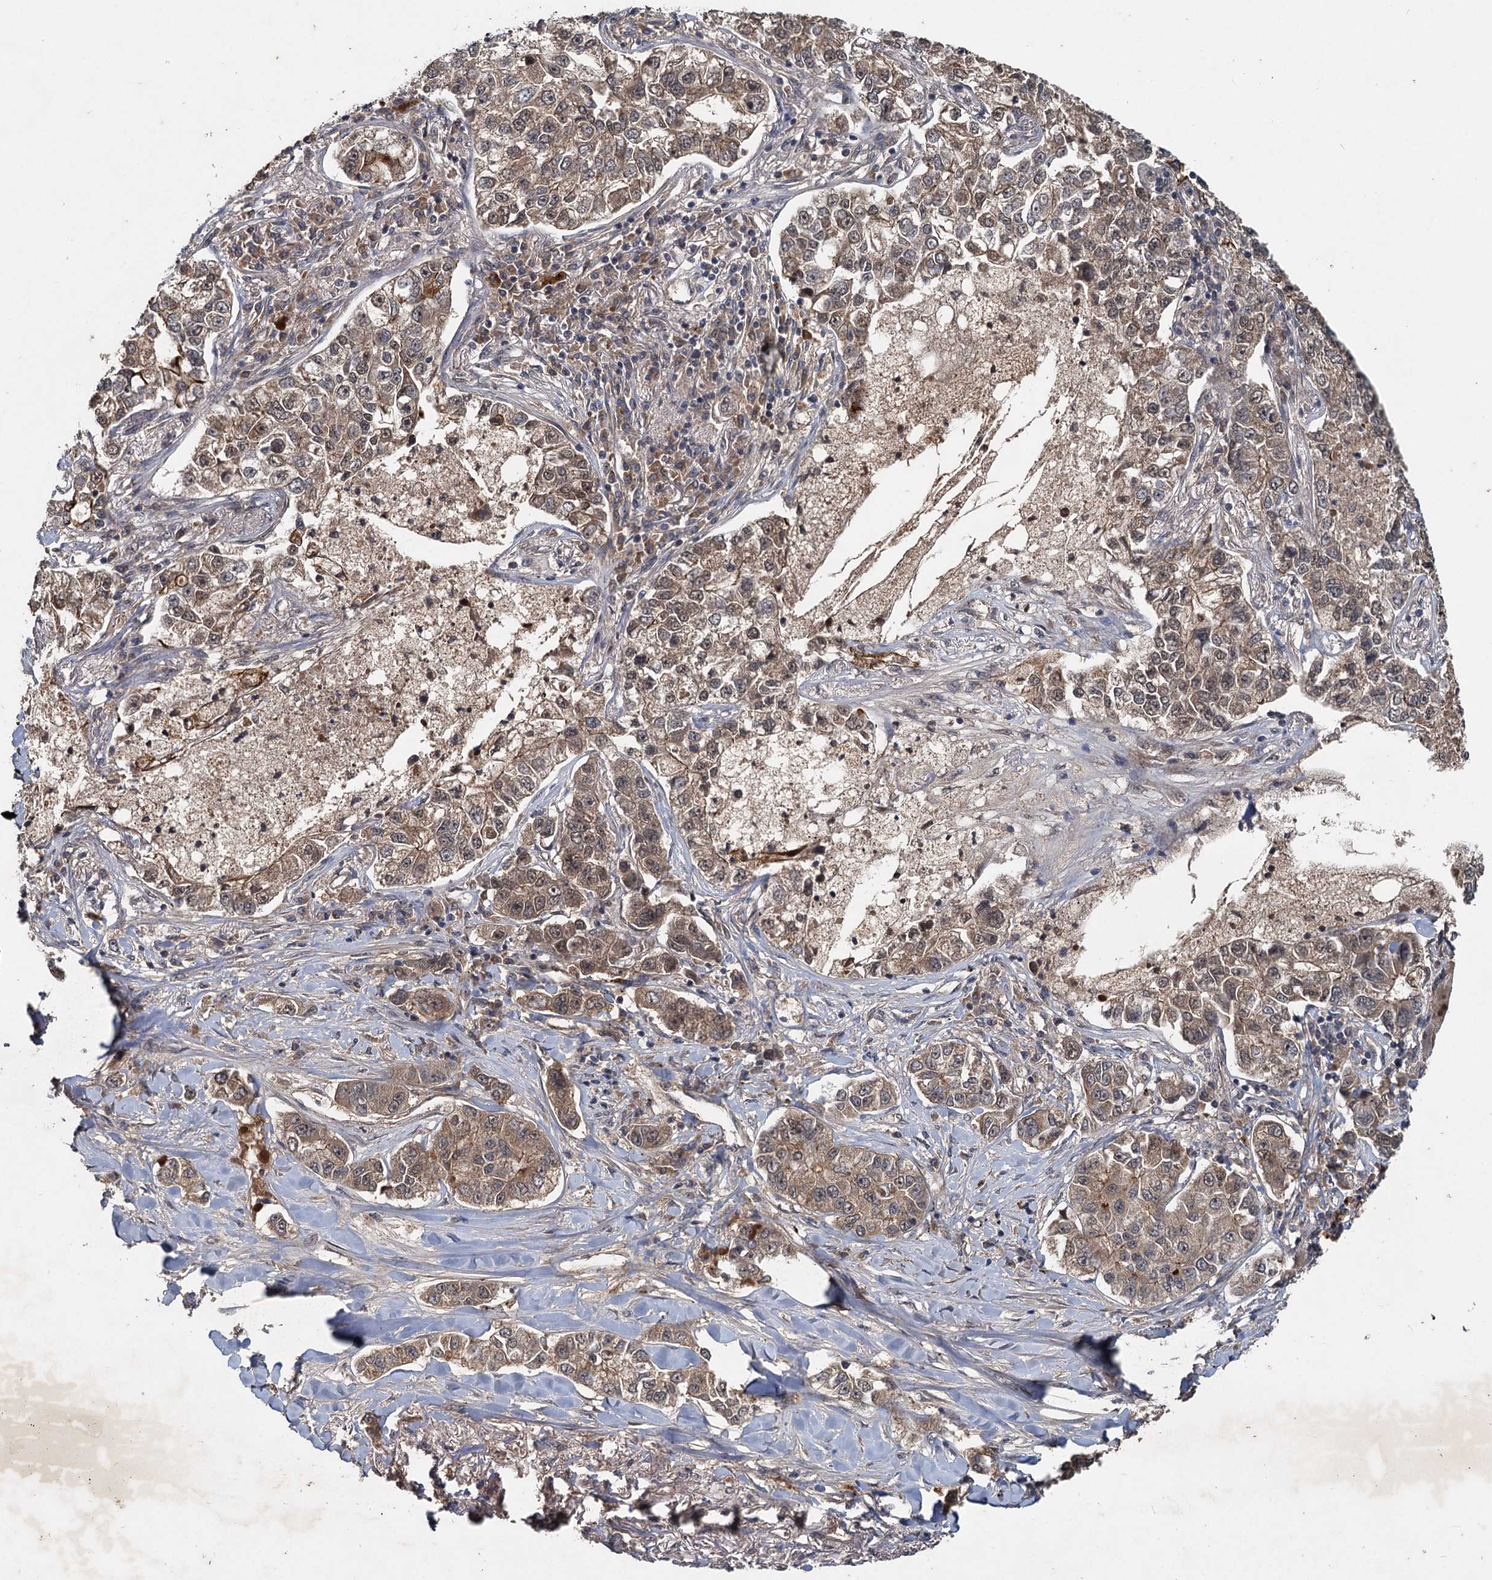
{"staining": {"intensity": "weak", "quantity": ">75%", "location": "cytoplasmic/membranous"}, "tissue": "lung cancer", "cell_type": "Tumor cells", "image_type": "cancer", "snomed": [{"axis": "morphology", "description": "Adenocarcinoma, NOS"}, {"axis": "topography", "description": "Lung"}], "caption": "A histopathology image showing weak cytoplasmic/membranous expression in about >75% of tumor cells in lung cancer (adenocarcinoma), as visualized by brown immunohistochemical staining.", "gene": "RITA1", "patient": {"sex": "male", "age": 49}}